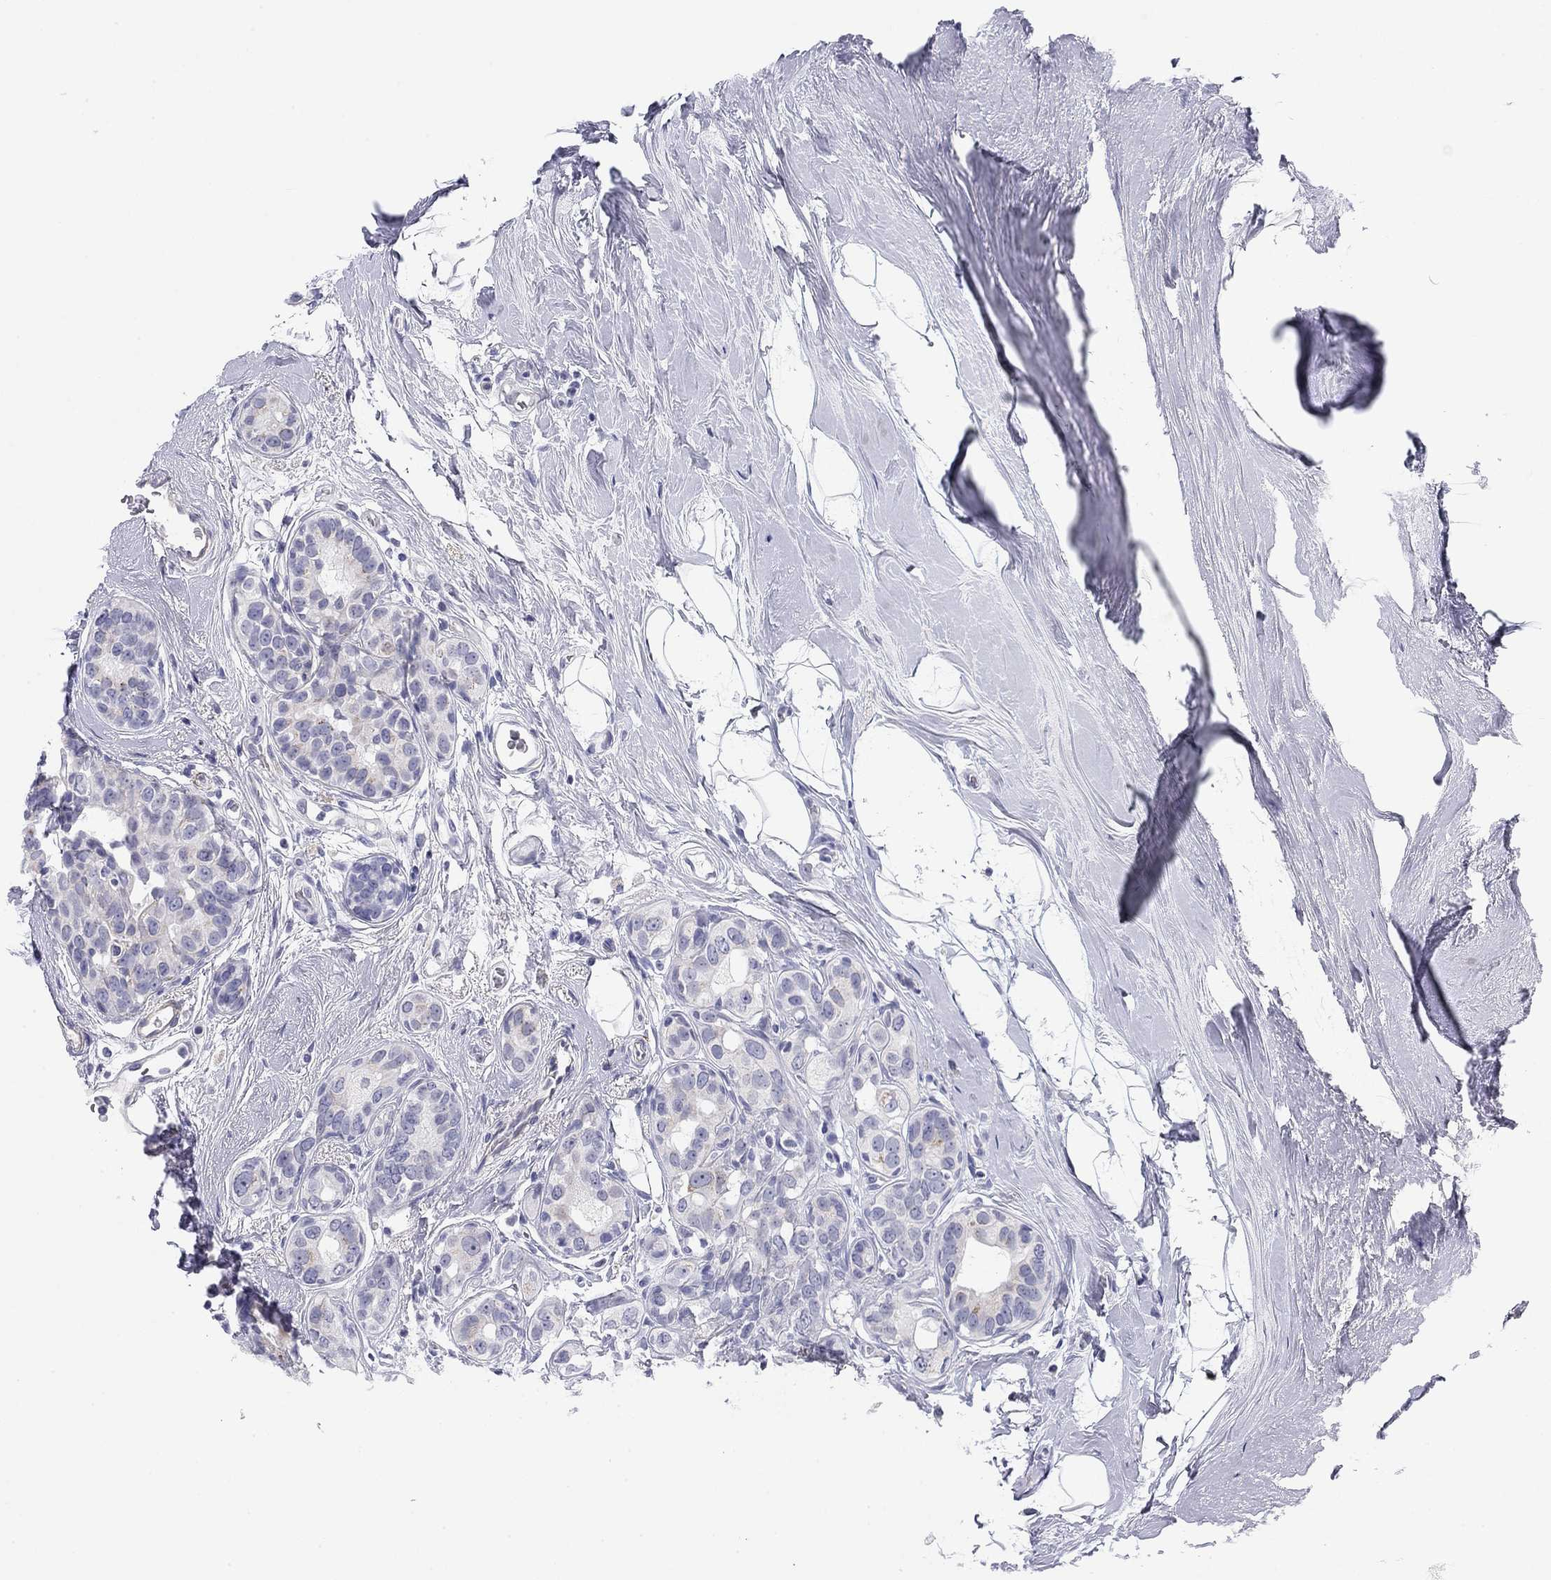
{"staining": {"intensity": "negative", "quantity": "none", "location": "none"}, "tissue": "breast cancer", "cell_type": "Tumor cells", "image_type": "cancer", "snomed": [{"axis": "morphology", "description": "Duct carcinoma"}, {"axis": "topography", "description": "Breast"}], "caption": "Protein analysis of breast cancer (intraductal carcinoma) demonstrates no significant positivity in tumor cells.", "gene": "PRPH", "patient": {"sex": "female", "age": 55}}